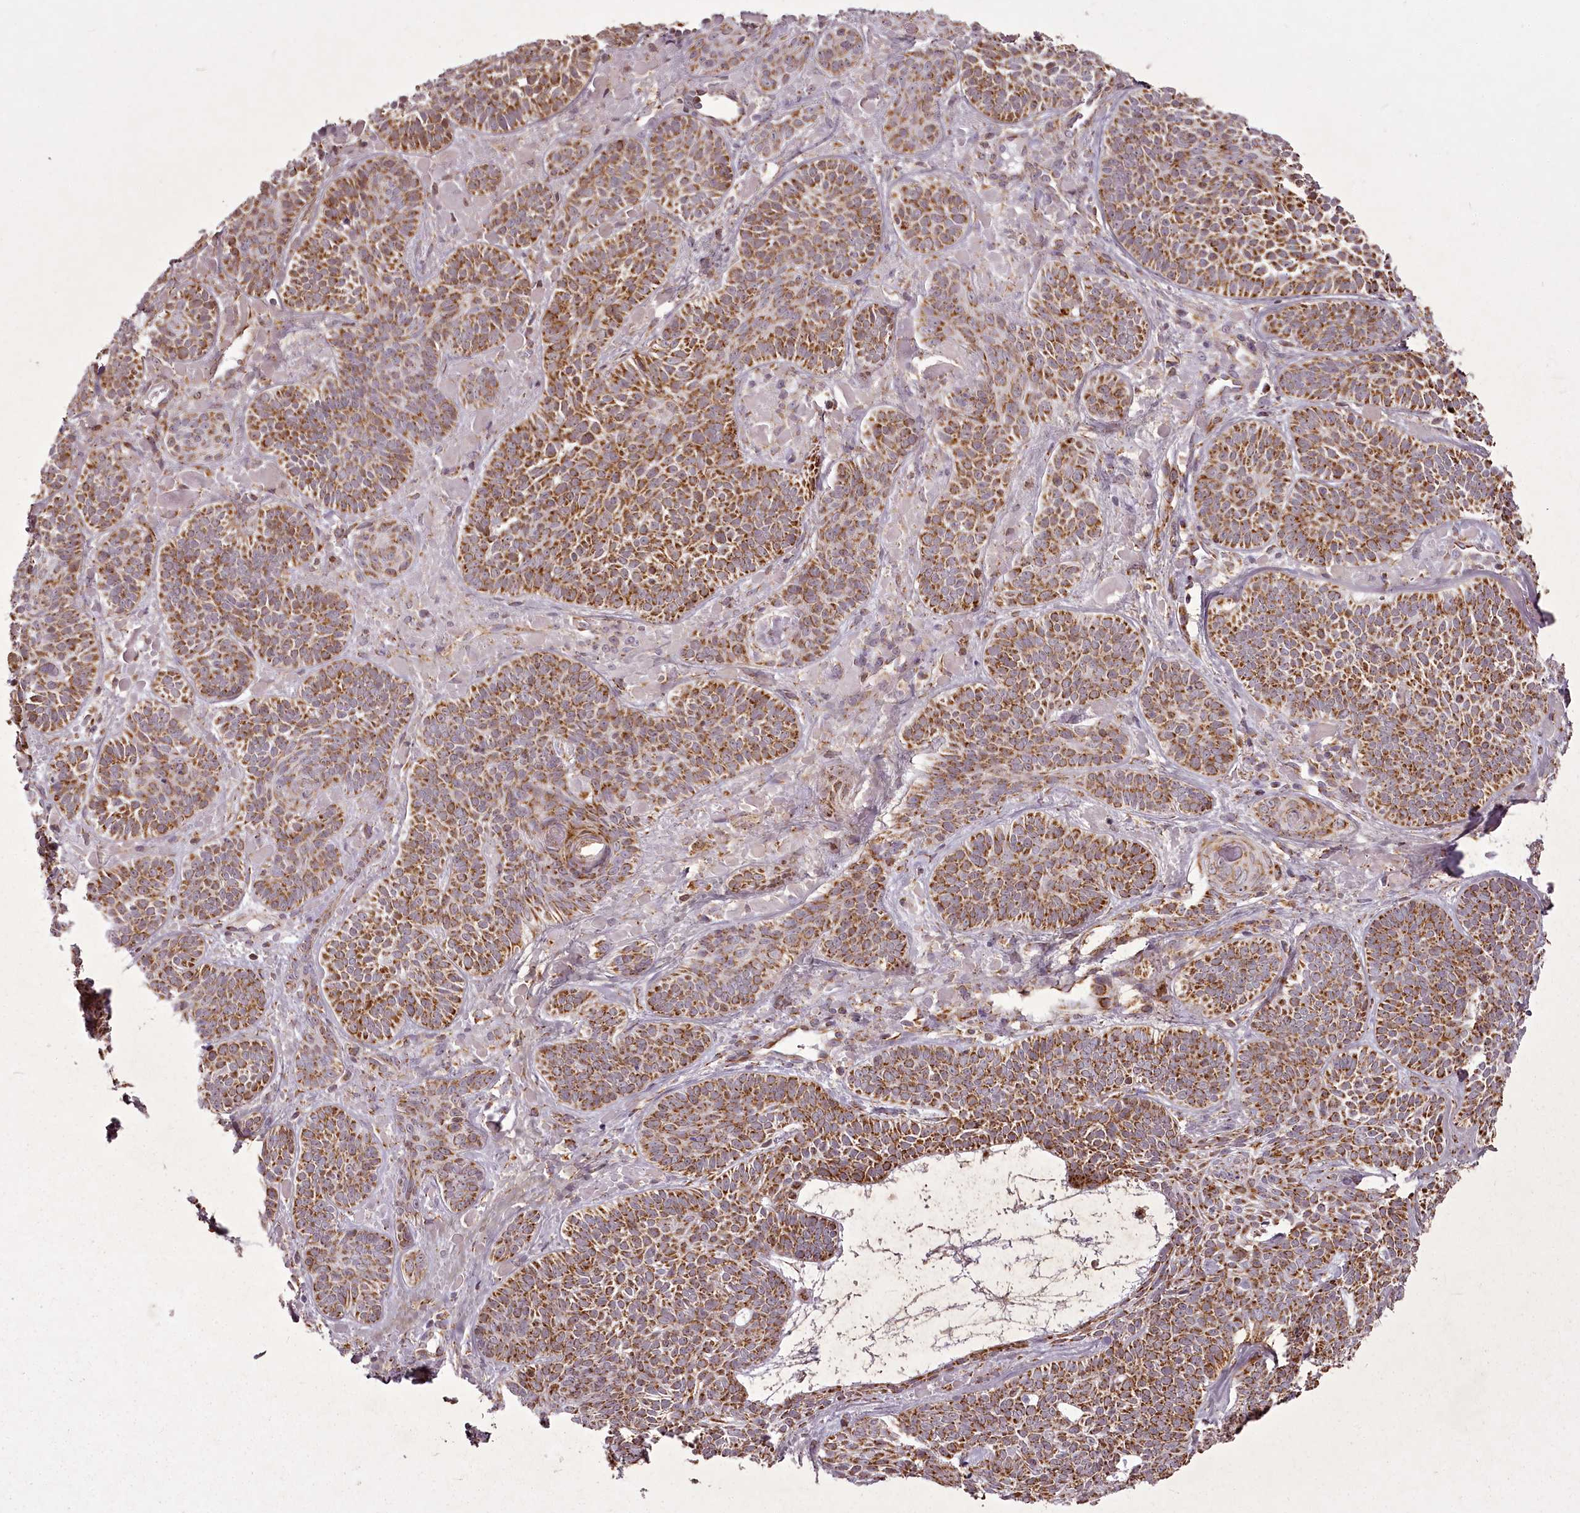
{"staining": {"intensity": "strong", "quantity": ">75%", "location": "cytoplasmic/membranous"}, "tissue": "skin cancer", "cell_type": "Tumor cells", "image_type": "cancer", "snomed": [{"axis": "morphology", "description": "Basal cell carcinoma"}, {"axis": "topography", "description": "Skin"}], "caption": "Strong cytoplasmic/membranous staining is seen in about >75% of tumor cells in skin cancer.", "gene": "CHCHD2", "patient": {"sex": "male", "age": 85}}